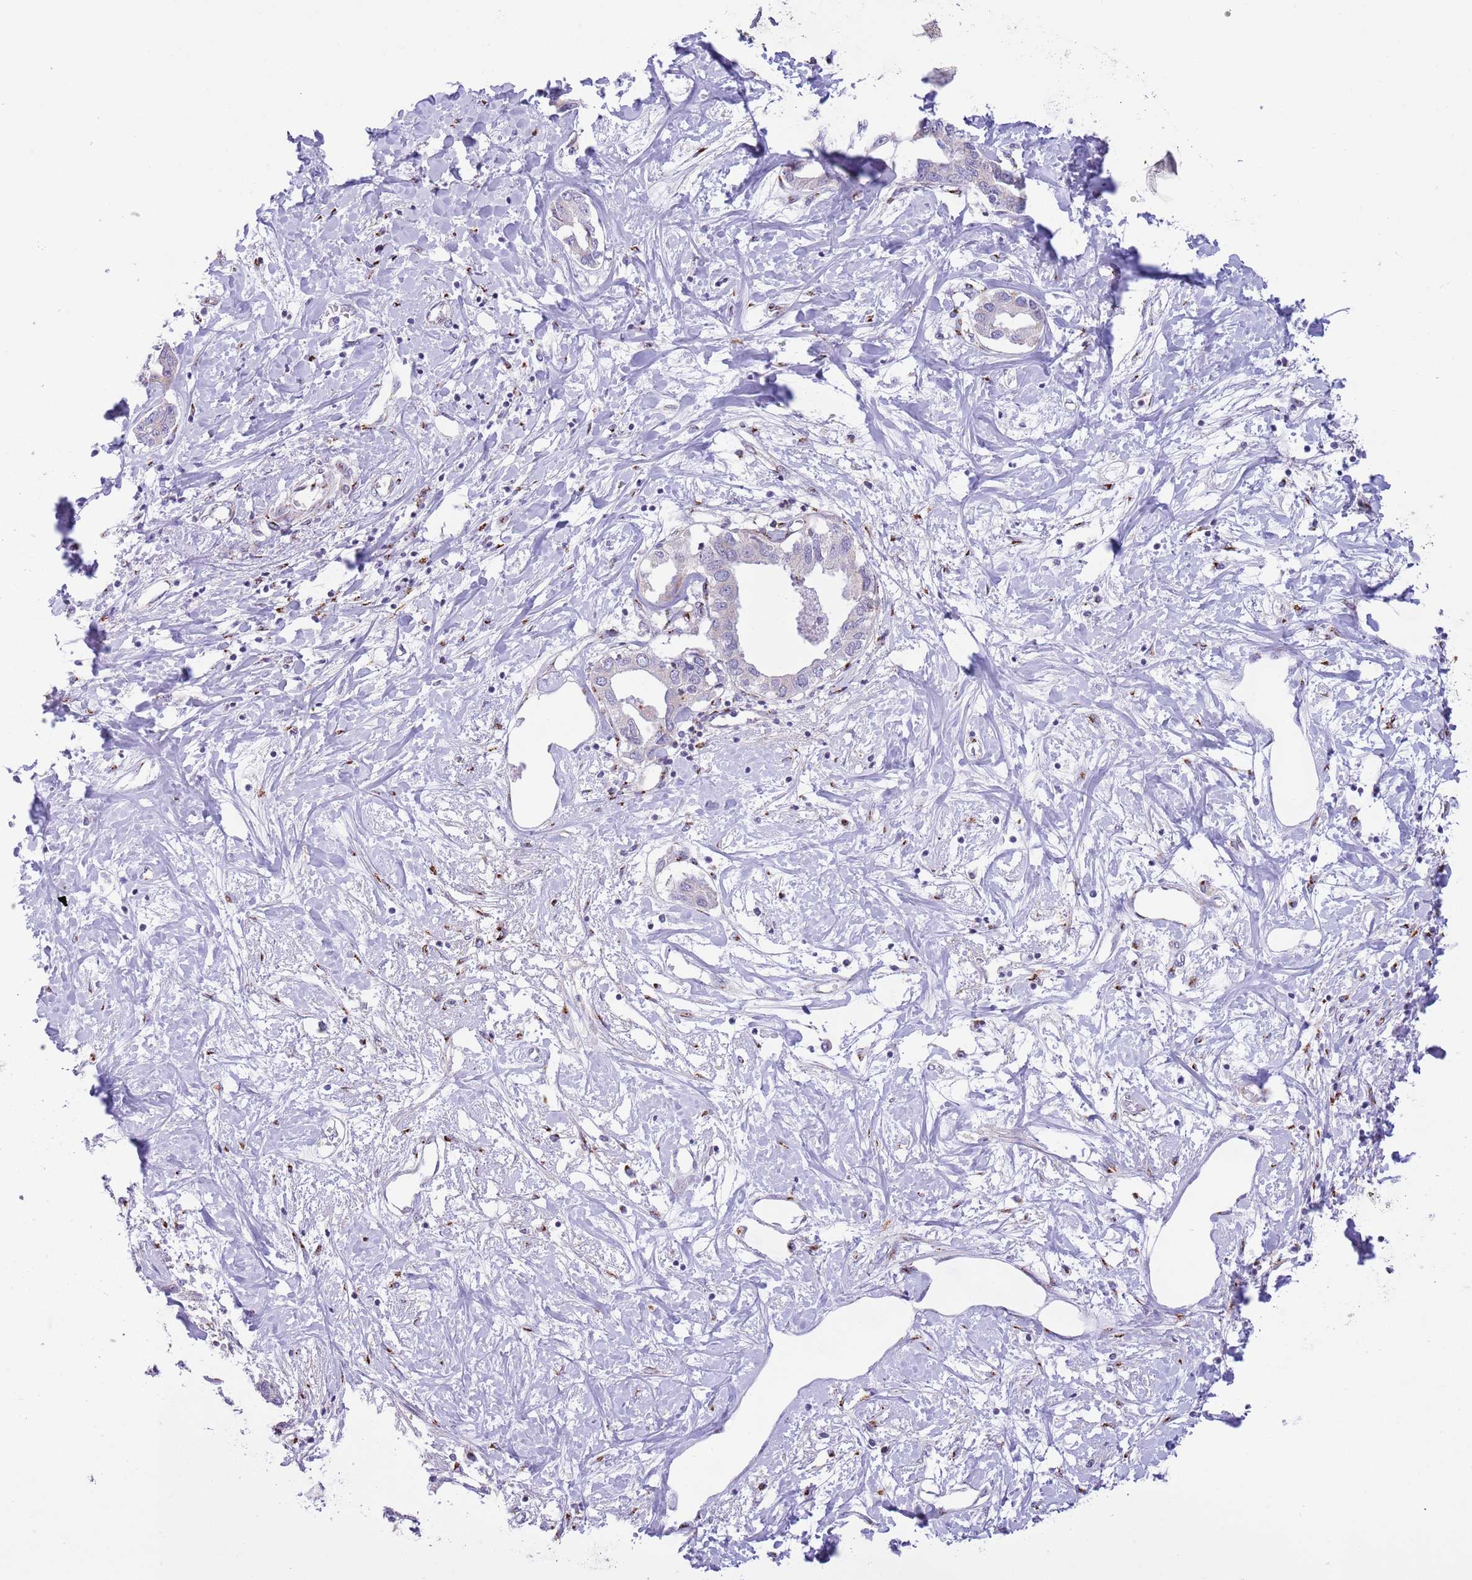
{"staining": {"intensity": "negative", "quantity": "none", "location": "none"}, "tissue": "liver cancer", "cell_type": "Tumor cells", "image_type": "cancer", "snomed": [{"axis": "morphology", "description": "Cholangiocarcinoma"}, {"axis": "topography", "description": "Liver"}], "caption": "Liver cancer (cholangiocarcinoma) stained for a protein using IHC displays no expression tumor cells.", "gene": "C20orf96", "patient": {"sex": "male", "age": 59}}